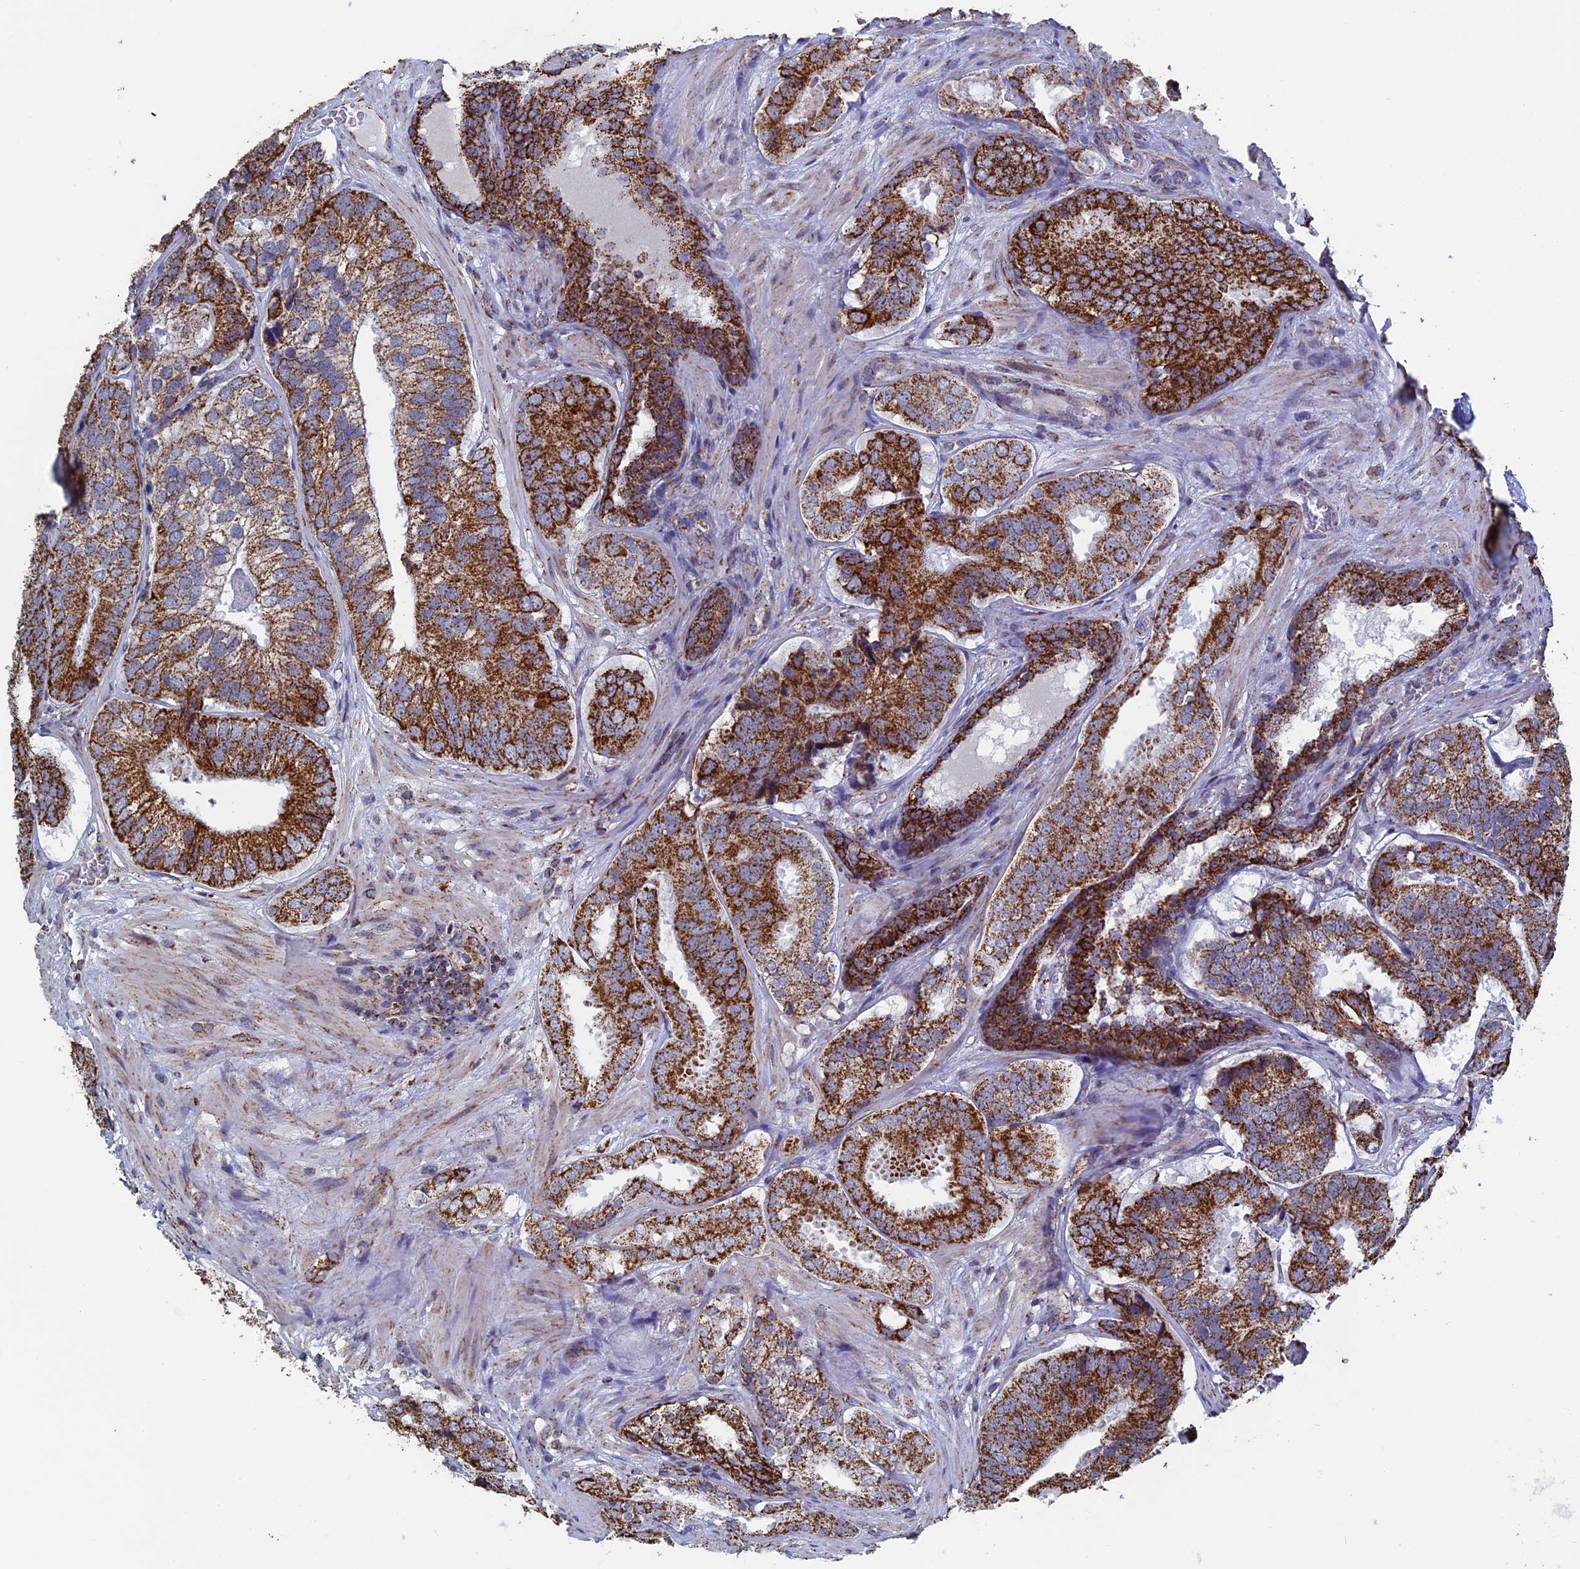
{"staining": {"intensity": "strong", "quantity": ">75%", "location": "cytoplasmic/membranous"}, "tissue": "prostate cancer", "cell_type": "Tumor cells", "image_type": "cancer", "snomed": [{"axis": "morphology", "description": "Adenocarcinoma, High grade"}, {"axis": "topography", "description": "Prostate"}], "caption": "There is high levels of strong cytoplasmic/membranous positivity in tumor cells of prostate cancer (high-grade adenocarcinoma), as demonstrated by immunohistochemical staining (brown color).", "gene": "SEC24D", "patient": {"sex": "male", "age": 63}}